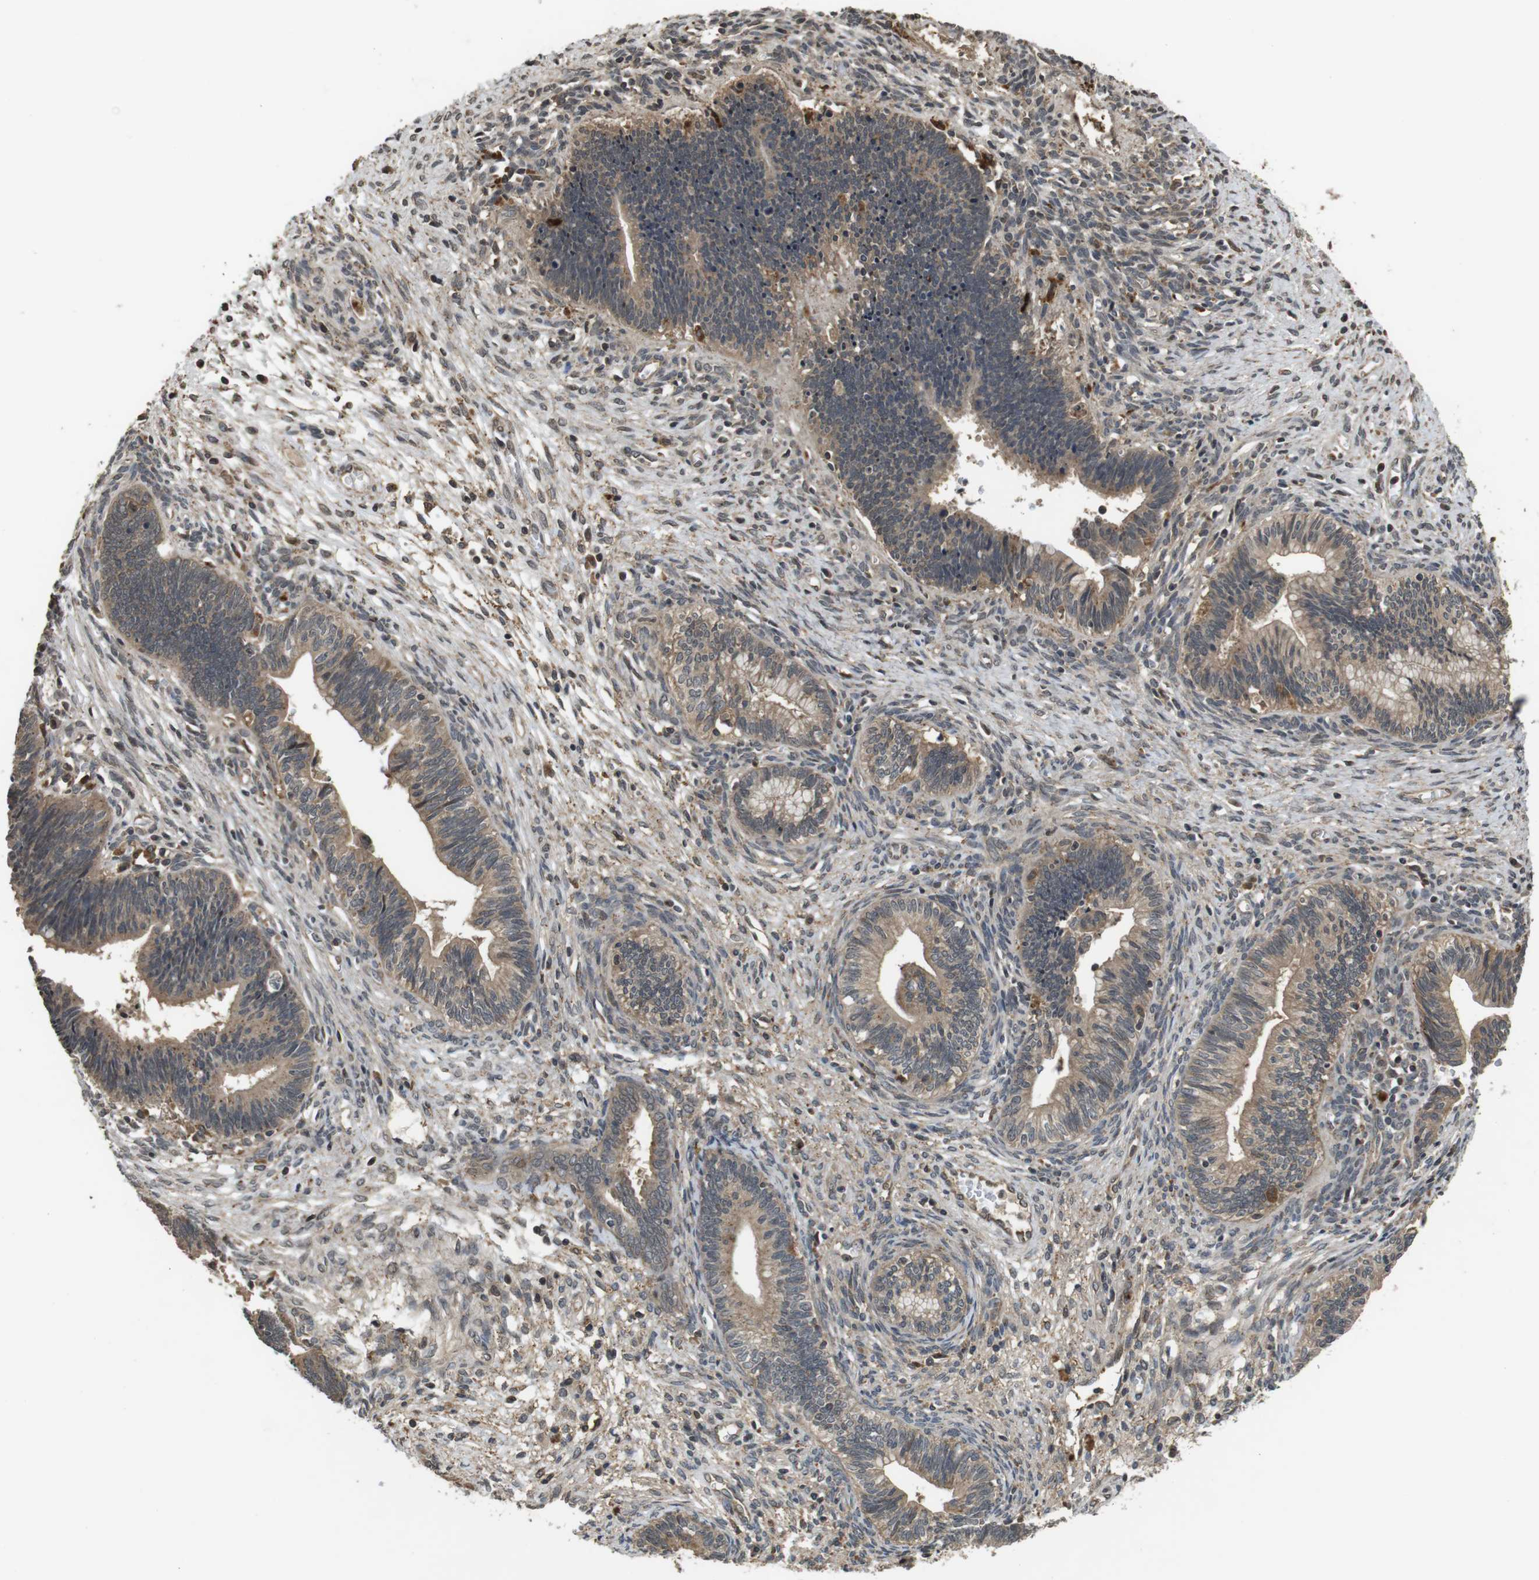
{"staining": {"intensity": "weak", "quantity": ">75%", "location": "cytoplasmic/membranous"}, "tissue": "cervical cancer", "cell_type": "Tumor cells", "image_type": "cancer", "snomed": [{"axis": "morphology", "description": "Adenocarcinoma, NOS"}, {"axis": "topography", "description": "Cervix"}], "caption": "High-magnification brightfield microscopy of cervical cancer (adenocarcinoma) stained with DAB (brown) and counterstained with hematoxylin (blue). tumor cells exhibit weak cytoplasmic/membranous staining is seen in about>75% of cells.", "gene": "FZD10", "patient": {"sex": "female", "age": 44}}